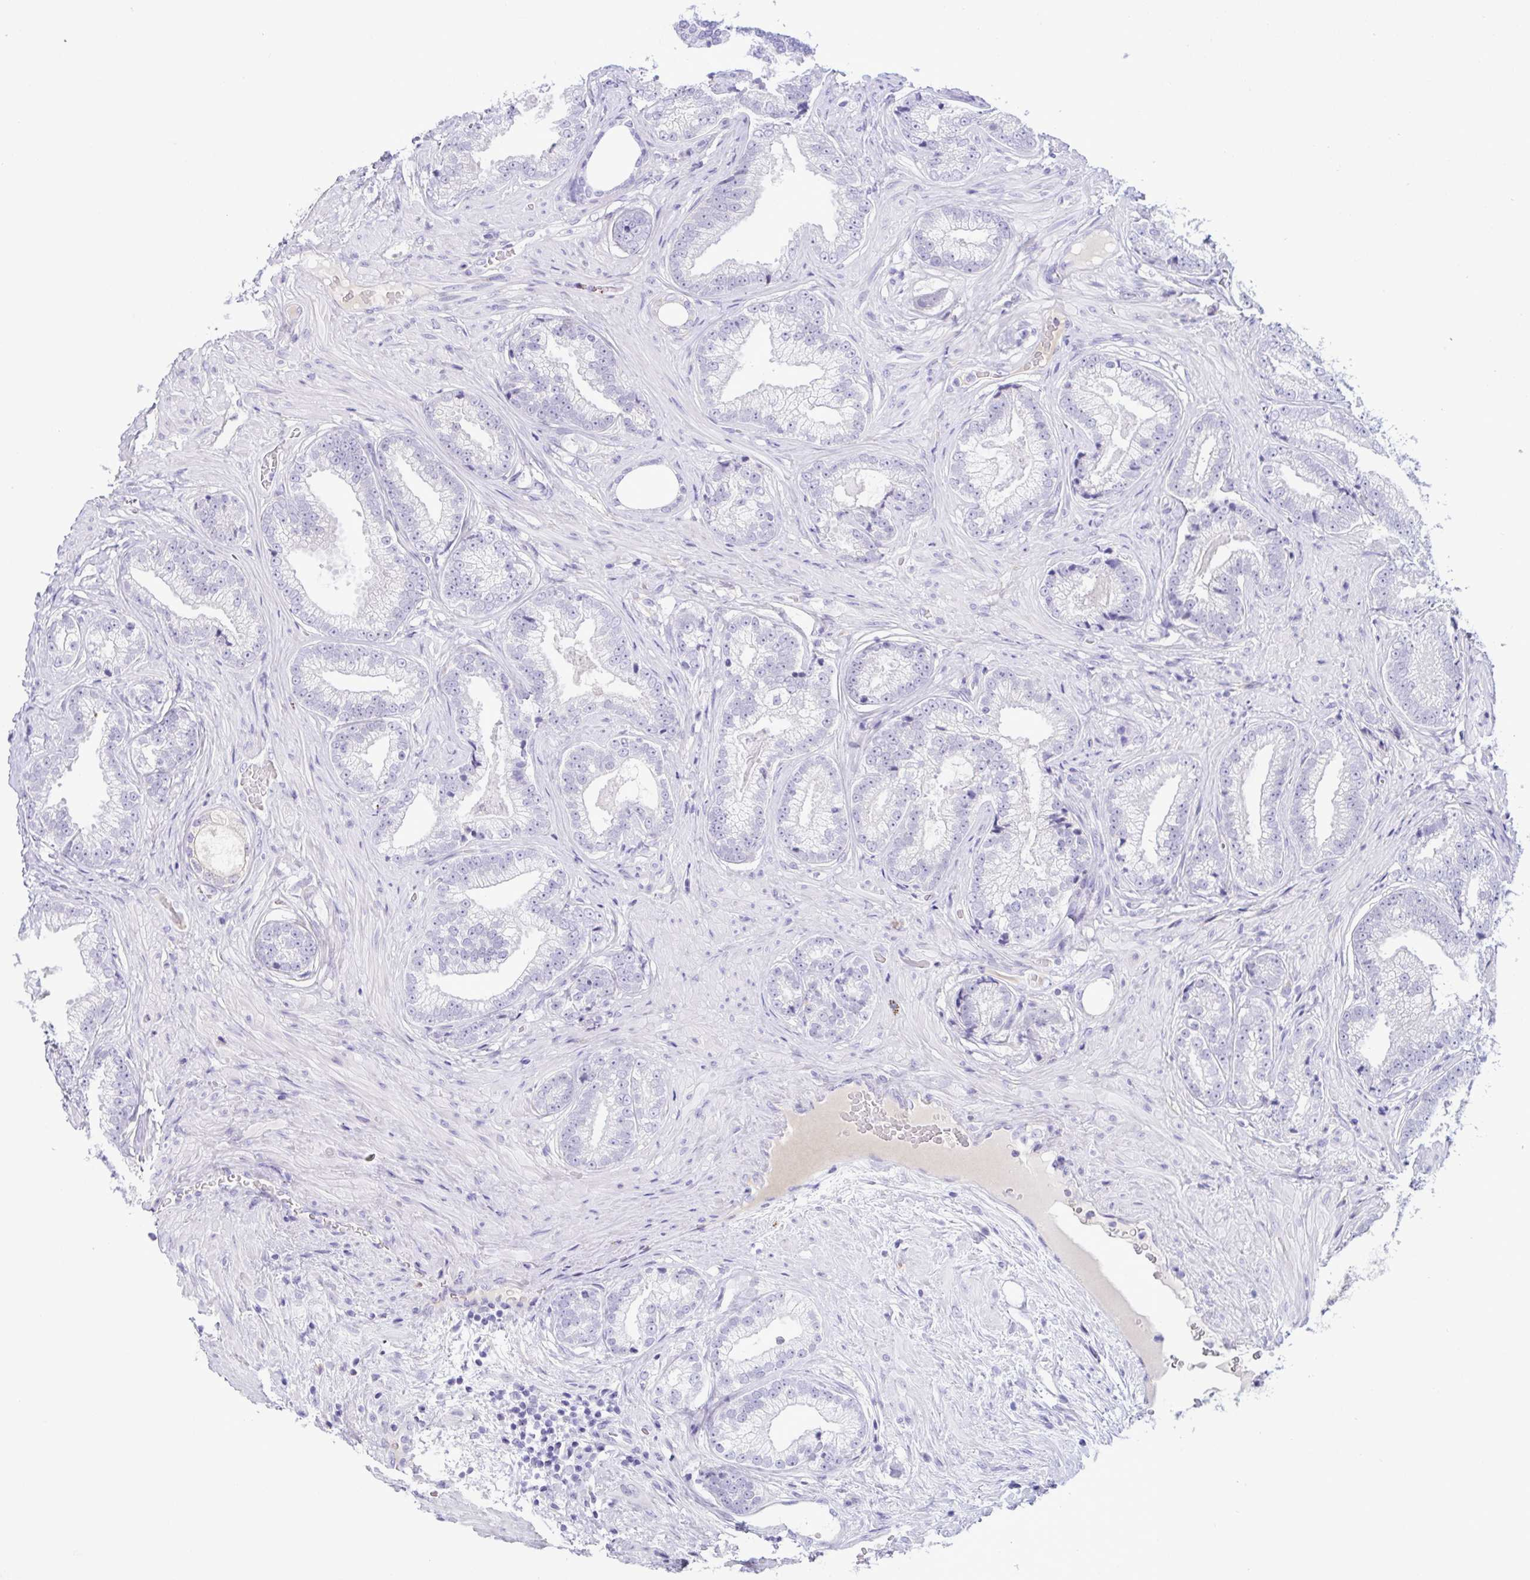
{"staining": {"intensity": "negative", "quantity": "none", "location": "none"}, "tissue": "prostate cancer", "cell_type": "Tumor cells", "image_type": "cancer", "snomed": [{"axis": "morphology", "description": "Adenocarcinoma, Low grade"}, {"axis": "topography", "description": "Prostate"}], "caption": "Prostate cancer was stained to show a protein in brown. There is no significant positivity in tumor cells.", "gene": "SREBF1", "patient": {"sex": "male", "age": 61}}